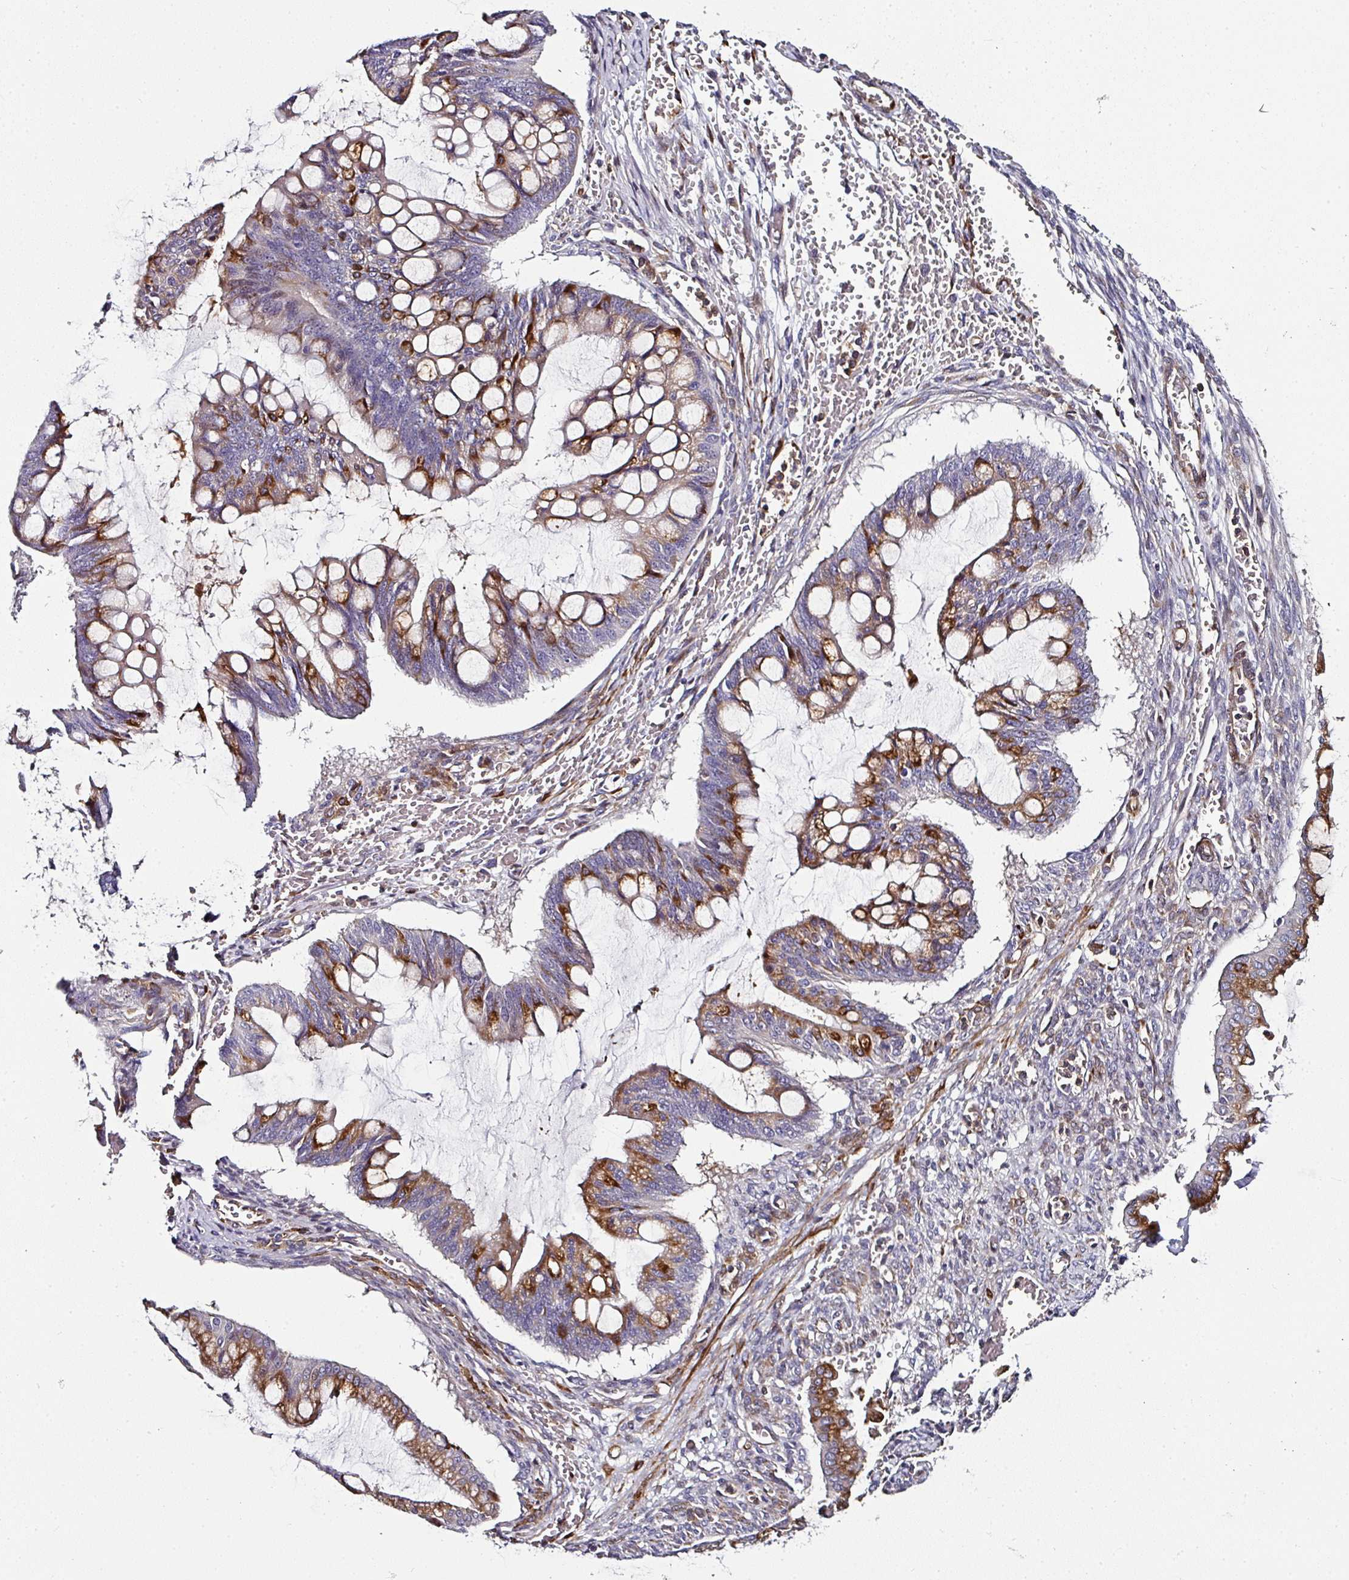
{"staining": {"intensity": "strong", "quantity": "25%-75%", "location": "cytoplasmic/membranous"}, "tissue": "ovarian cancer", "cell_type": "Tumor cells", "image_type": "cancer", "snomed": [{"axis": "morphology", "description": "Cystadenocarcinoma, mucinous, NOS"}, {"axis": "topography", "description": "Ovary"}], "caption": "Human ovarian mucinous cystadenocarcinoma stained for a protein (brown) reveals strong cytoplasmic/membranous positive staining in approximately 25%-75% of tumor cells.", "gene": "BEND5", "patient": {"sex": "female", "age": 73}}